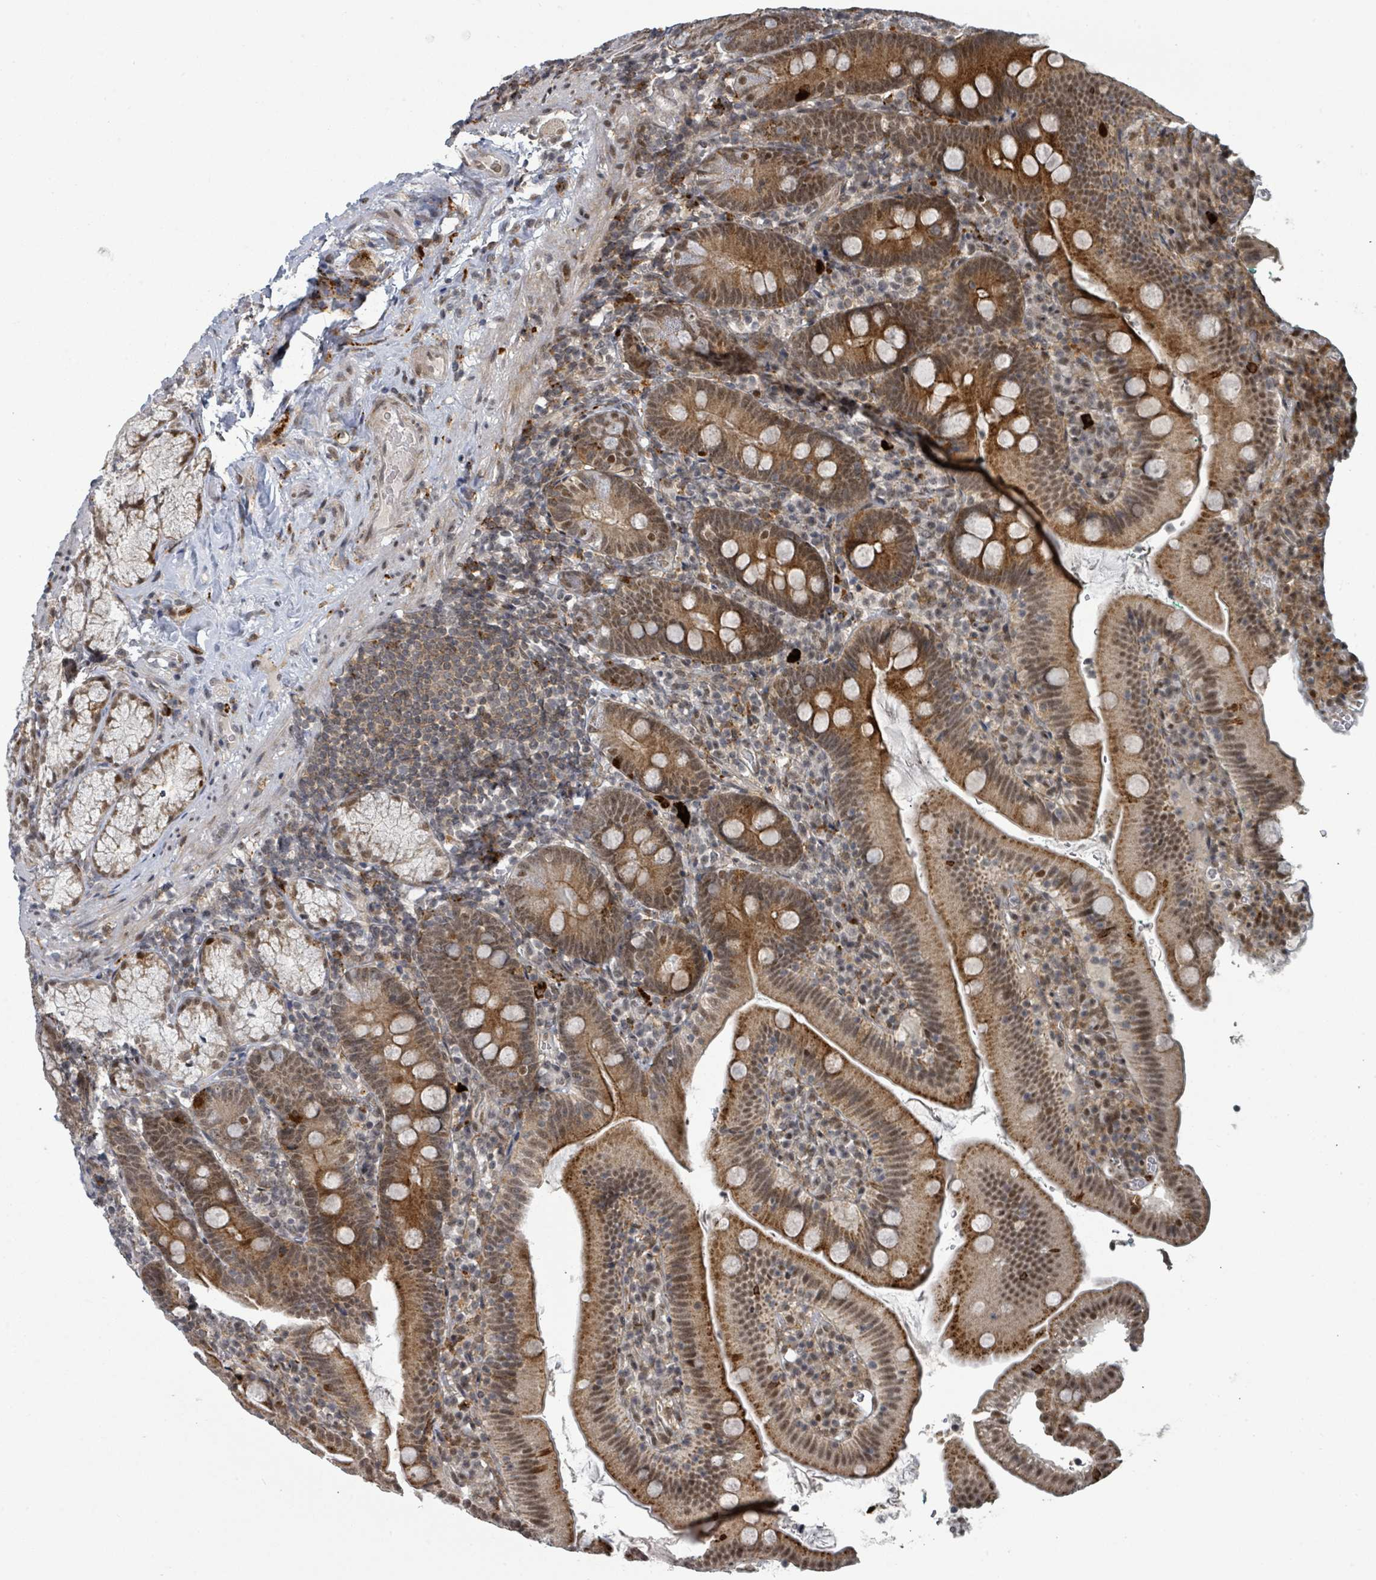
{"staining": {"intensity": "strong", "quantity": ">75%", "location": "cytoplasmic/membranous,nuclear"}, "tissue": "duodenum", "cell_type": "Glandular cells", "image_type": "normal", "snomed": [{"axis": "morphology", "description": "Normal tissue, NOS"}, {"axis": "topography", "description": "Duodenum"}], "caption": "Protein staining displays strong cytoplasmic/membranous,nuclear positivity in approximately >75% of glandular cells in benign duodenum.", "gene": "GTF3C1", "patient": {"sex": "female", "age": 67}}